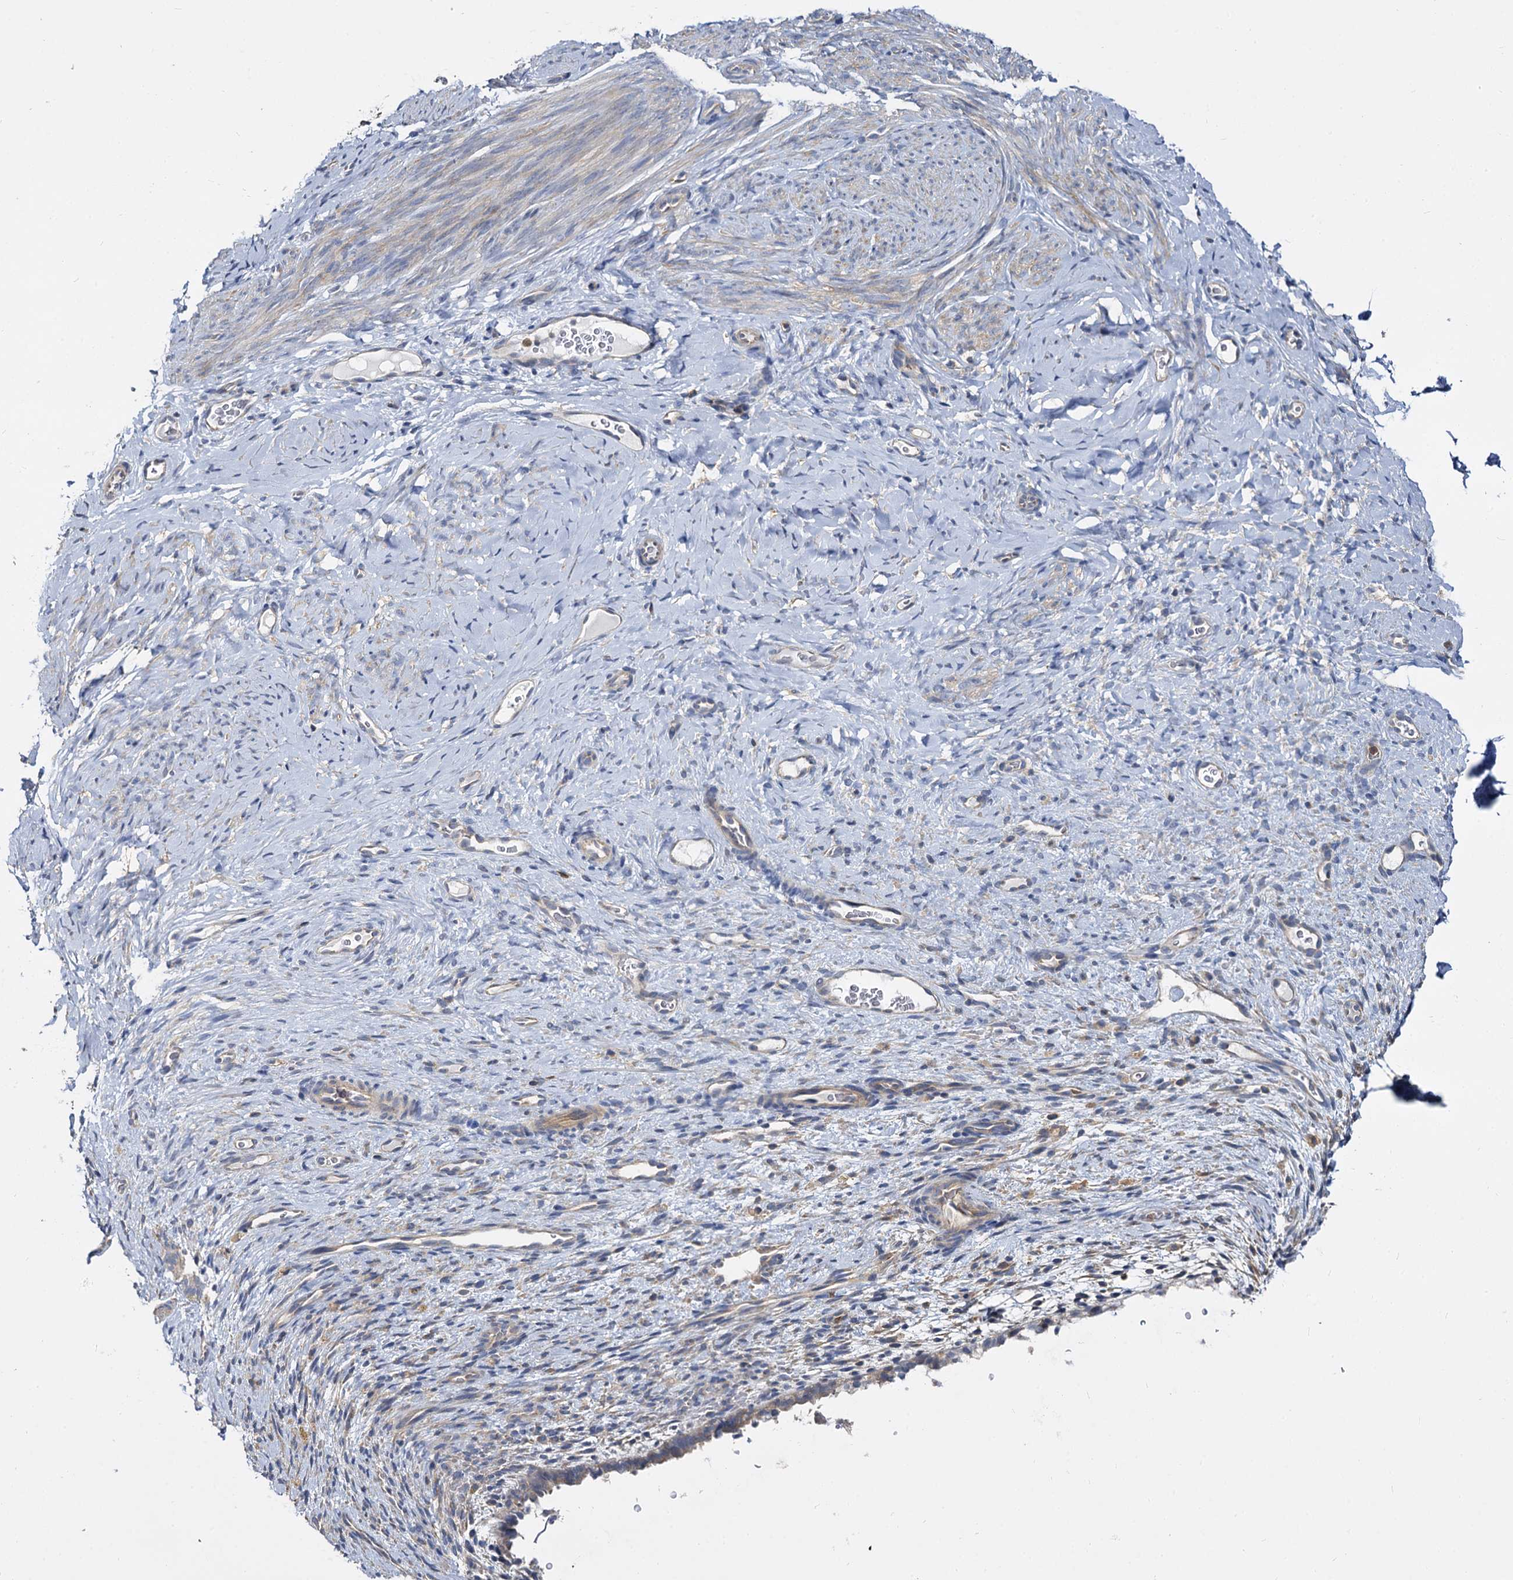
{"staining": {"intensity": "negative", "quantity": "none", "location": "none"}, "tissue": "endometrium", "cell_type": "Cells in endometrial stroma", "image_type": "normal", "snomed": [{"axis": "morphology", "description": "Normal tissue, NOS"}, {"axis": "topography", "description": "Endometrium"}], "caption": "Protein analysis of unremarkable endometrium displays no significant staining in cells in endometrial stroma.", "gene": "ANKRD13A", "patient": {"sex": "female", "age": 65}}